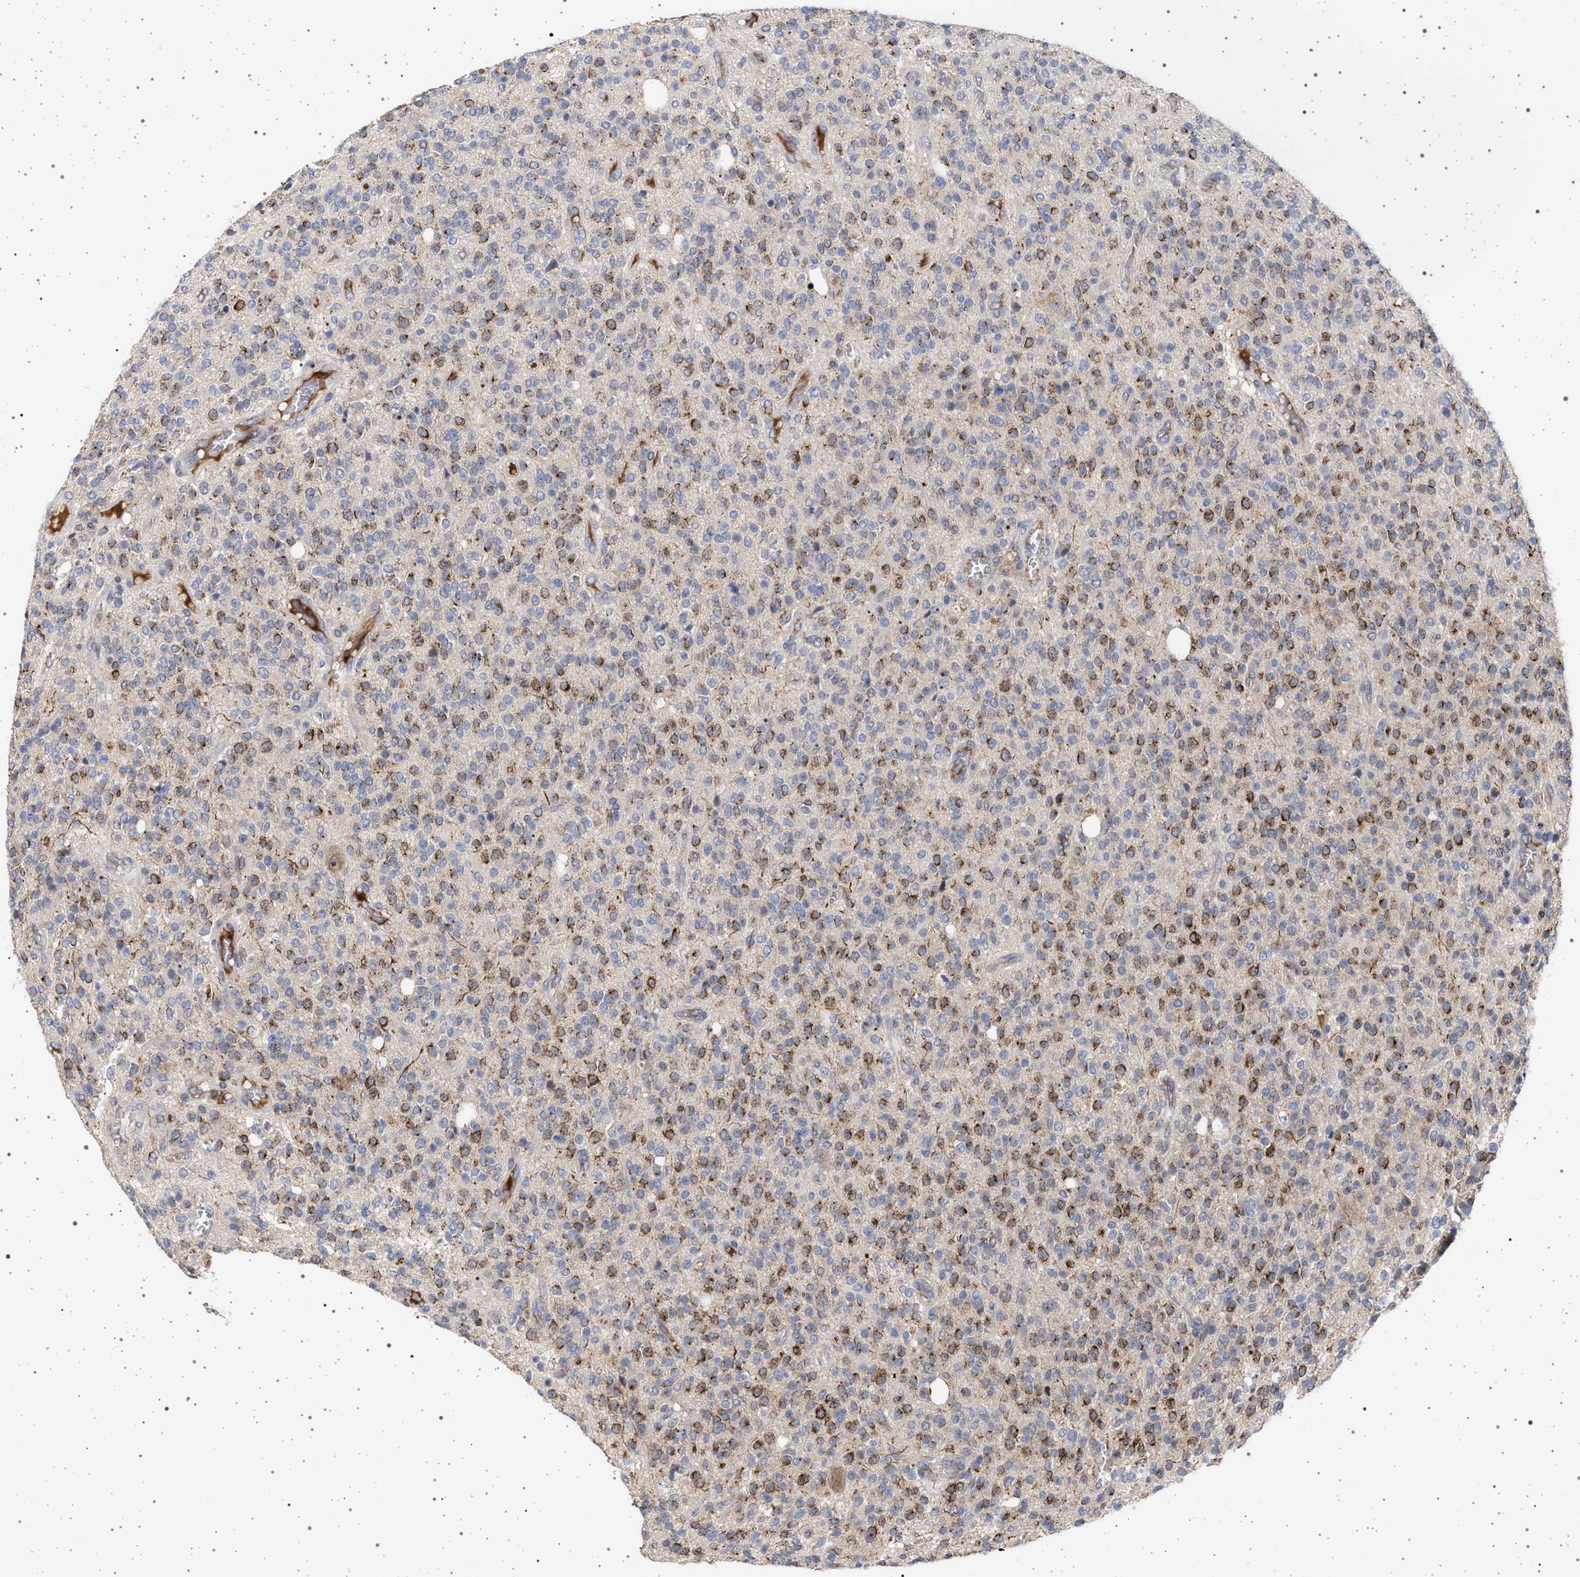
{"staining": {"intensity": "moderate", "quantity": ">75%", "location": "cytoplasmic/membranous"}, "tissue": "glioma", "cell_type": "Tumor cells", "image_type": "cancer", "snomed": [{"axis": "morphology", "description": "Glioma, malignant, High grade"}, {"axis": "topography", "description": "Brain"}], "caption": "Human glioma stained for a protein (brown) displays moderate cytoplasmic/membranous positive staining in about >75% of tumor cells.", "gene": "RBM48", "patient": {"sex": "male", "age": 34}}